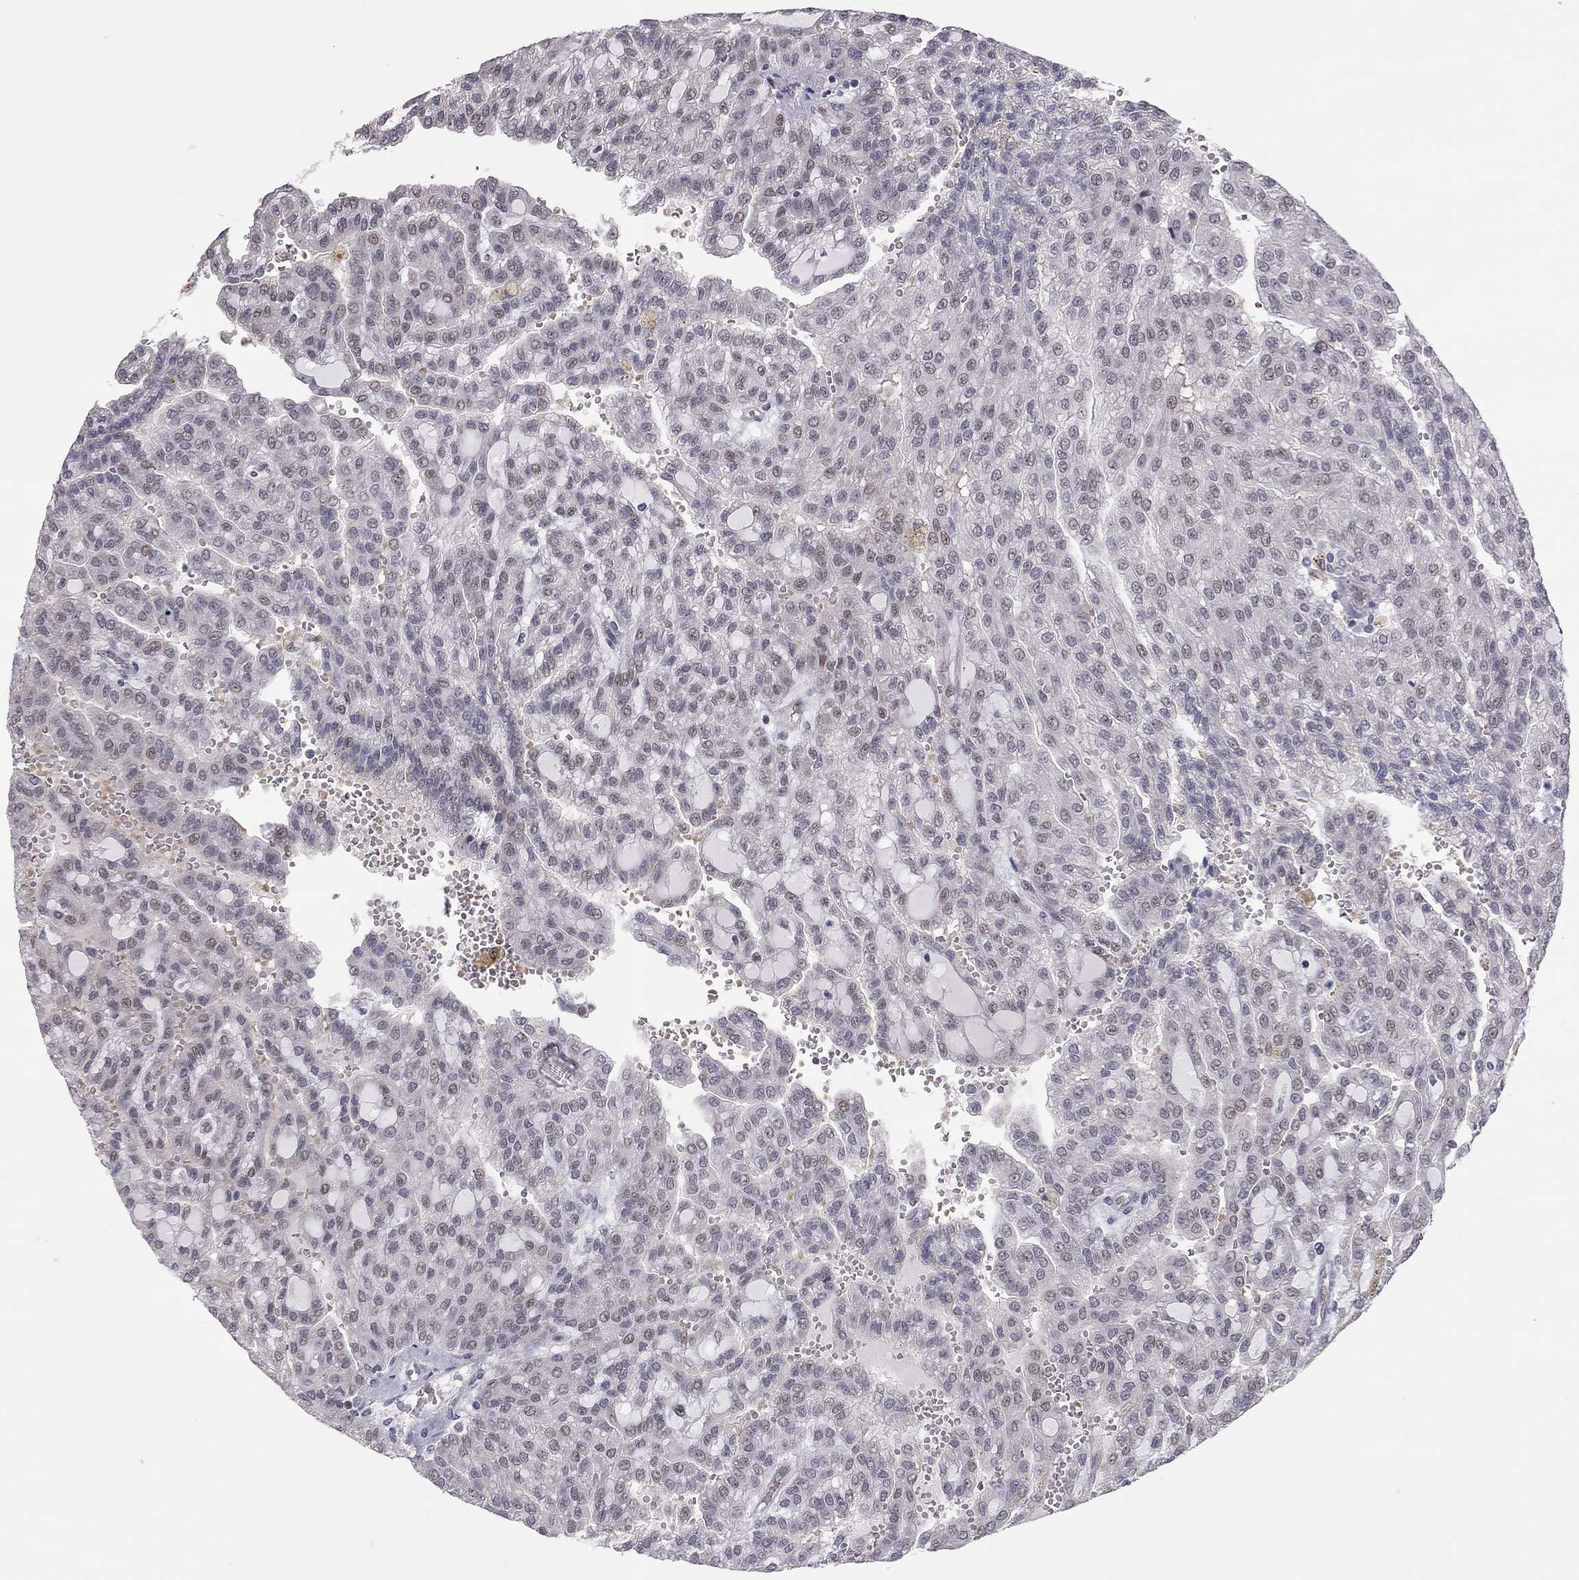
{"staining": {"intensity": "moderate", "quantity": "<25%", "location": "nuclear"}, "tissue": "renal cancer", "cell_type": "Tumor cells", "image_type": "cancer", "snomed": [{"axis": "morphology", "description": "Adenocarcinoma, NOS"}, {"axis": "topography", "description": "Kidney"}], "caption": "Immunohistochemical staining of renal cancer (adenocarcinoma) shows moderate nuclear protein expression in about <25% of tumor cells.", "gene": "MC3R", "patient": {"sex": "male", "age": 63}}